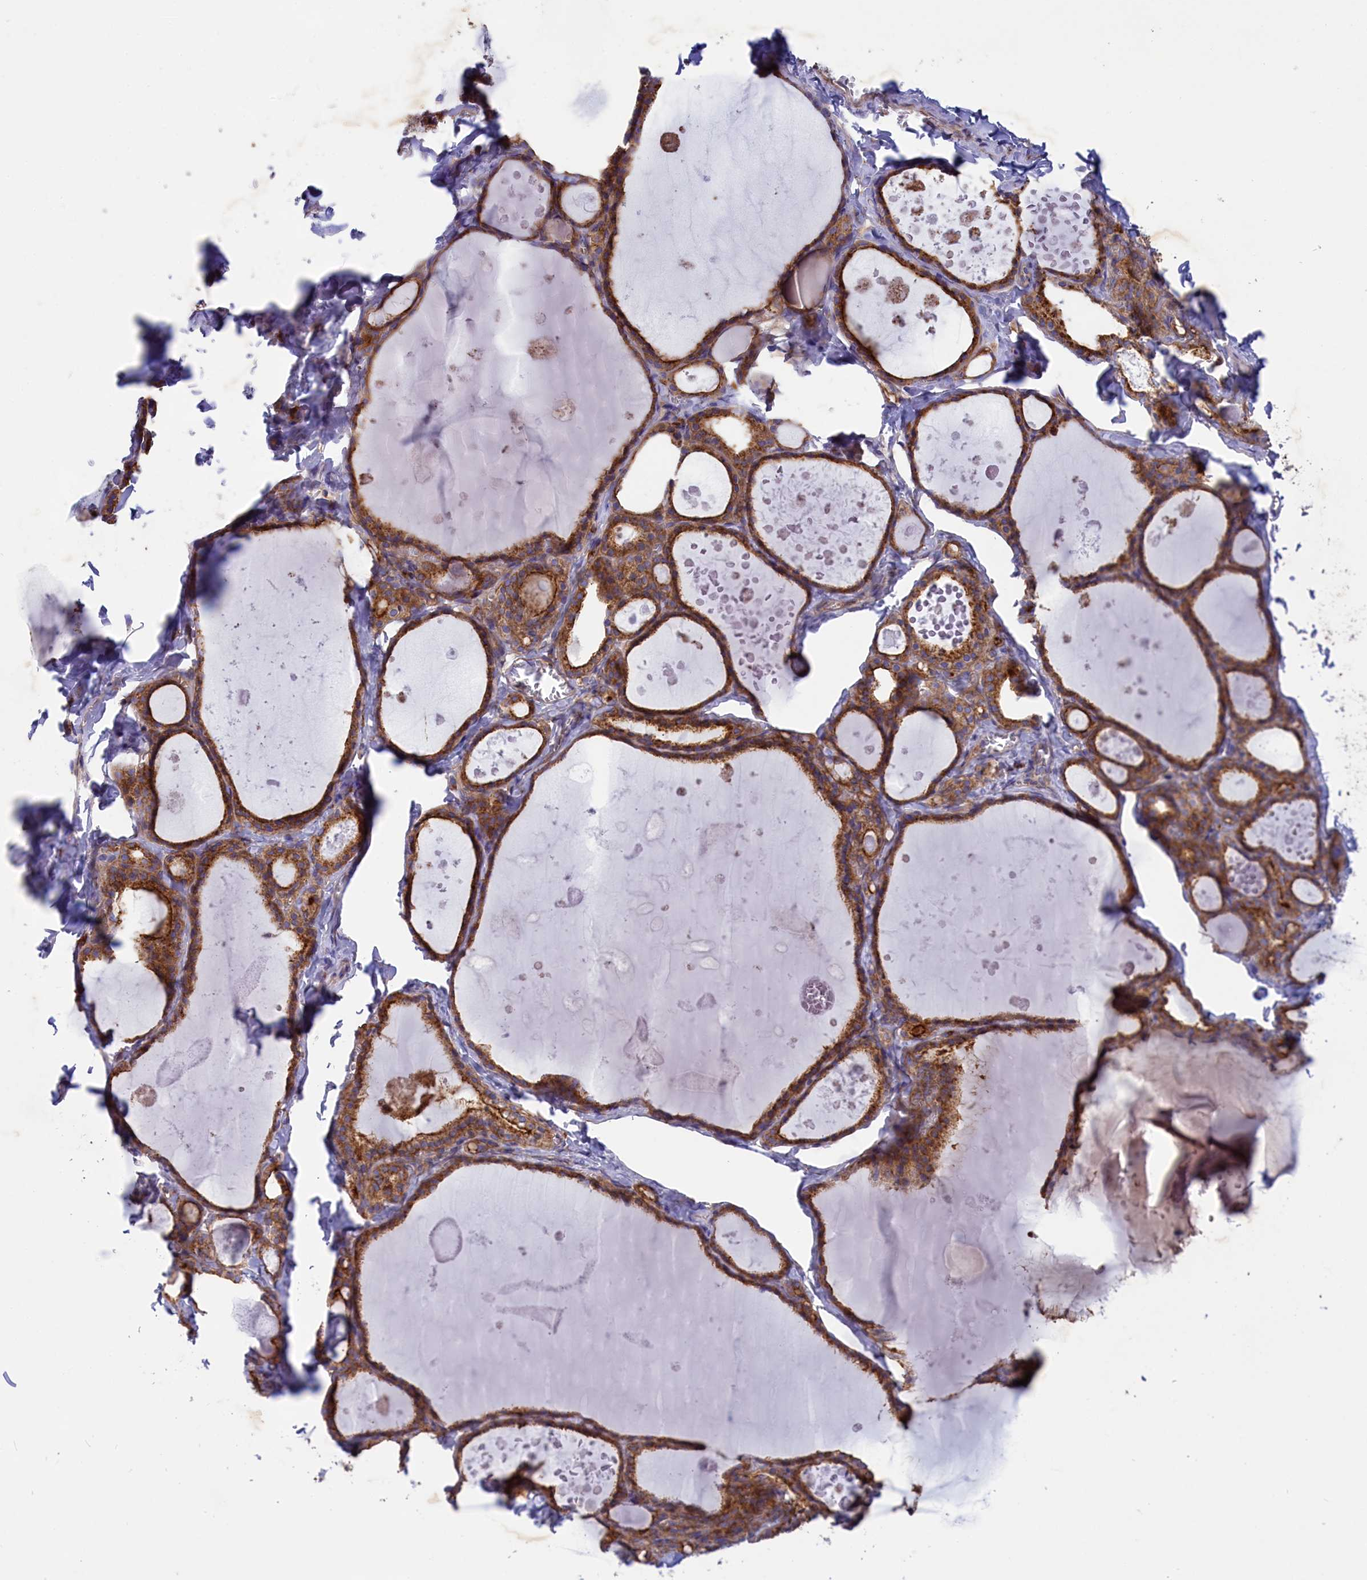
{"staining": {"intensity": "moderate", "quantity": ">75%", "location": "cytoplasmic/membranous"}, "tissue": "thyroid gland", "cell_type": "Glandular cells", "image_type": "normal", "snomed": [{"axis": "morphology", "description": "Normal tissue, NOS"}, {"axis": "topography", "description": "Thyroid gland"}], "caption": "IHC image of benign thyroid gland: thyroid gland stained using IHC shows medium levels of moderate protein expression localized specifically in the cytoplasmic/membranous of glandular cells, appearing as a cytoplasmic/membranous brown color.", "gene": "SCAMP4", "patient": {"sex": "male", "age": 56}}